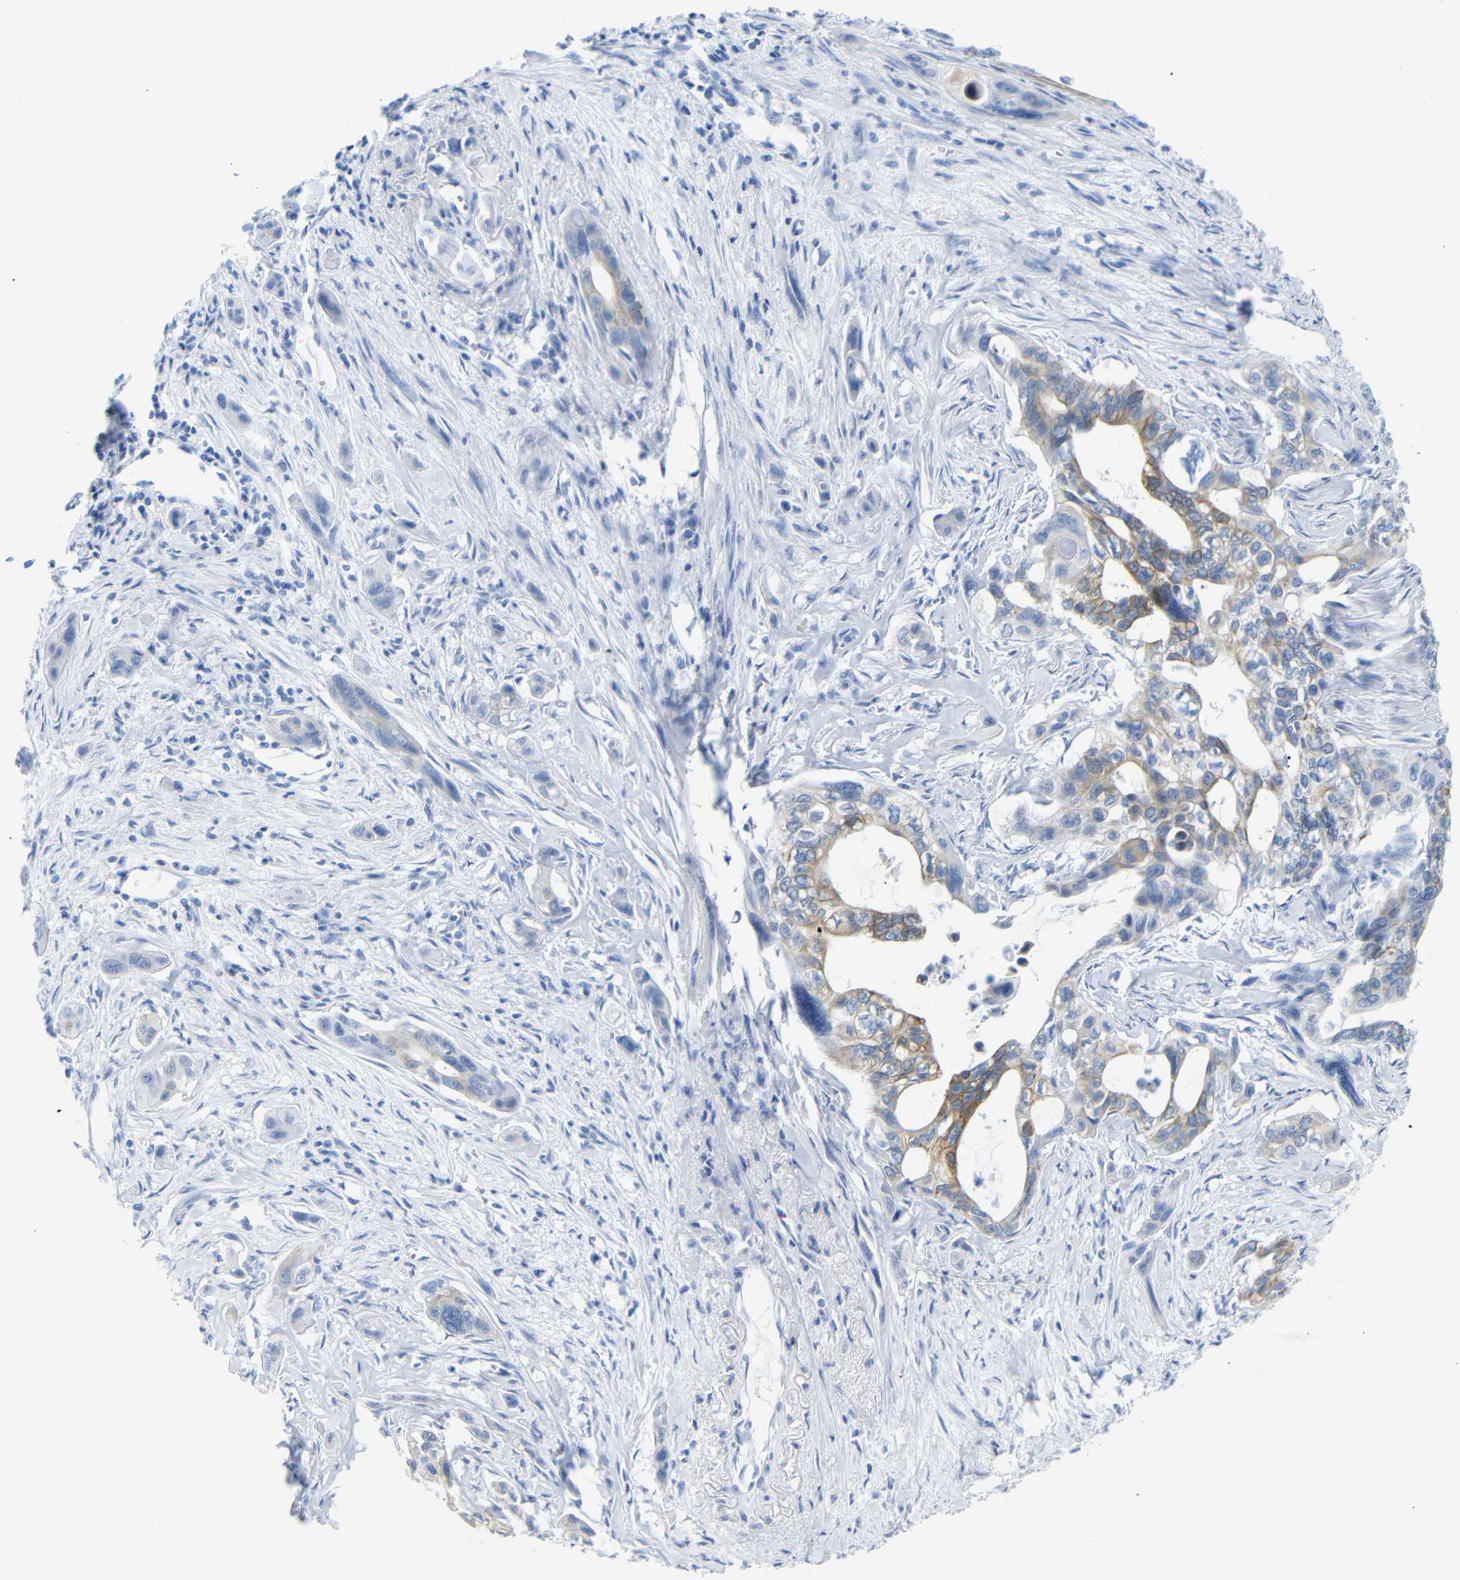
{"staining": {"intensity": "moderate", "quantity": "25%-75%", "location": "cytoplasmic/membranous"}, "tissue": "pancreatic cancer", "cell_type": "Tumor cells", "image_type": "cancer", "snomed": [{"axis": "morphology", "description": "Adenocarcinoma, NOS"}, {"axis": "topography", "description": "Pancreas"}], "caption": "DAB (3,3'-diaminobenzidine) immunohistochemical staining of pancreatic adenocarcinoma displays moderate cytoplasmic/membranous protein staining in approximately 25%-75% of tumor cells.", "gene": "DYNAP", "patient": {"sex": "male", "age": 73}}